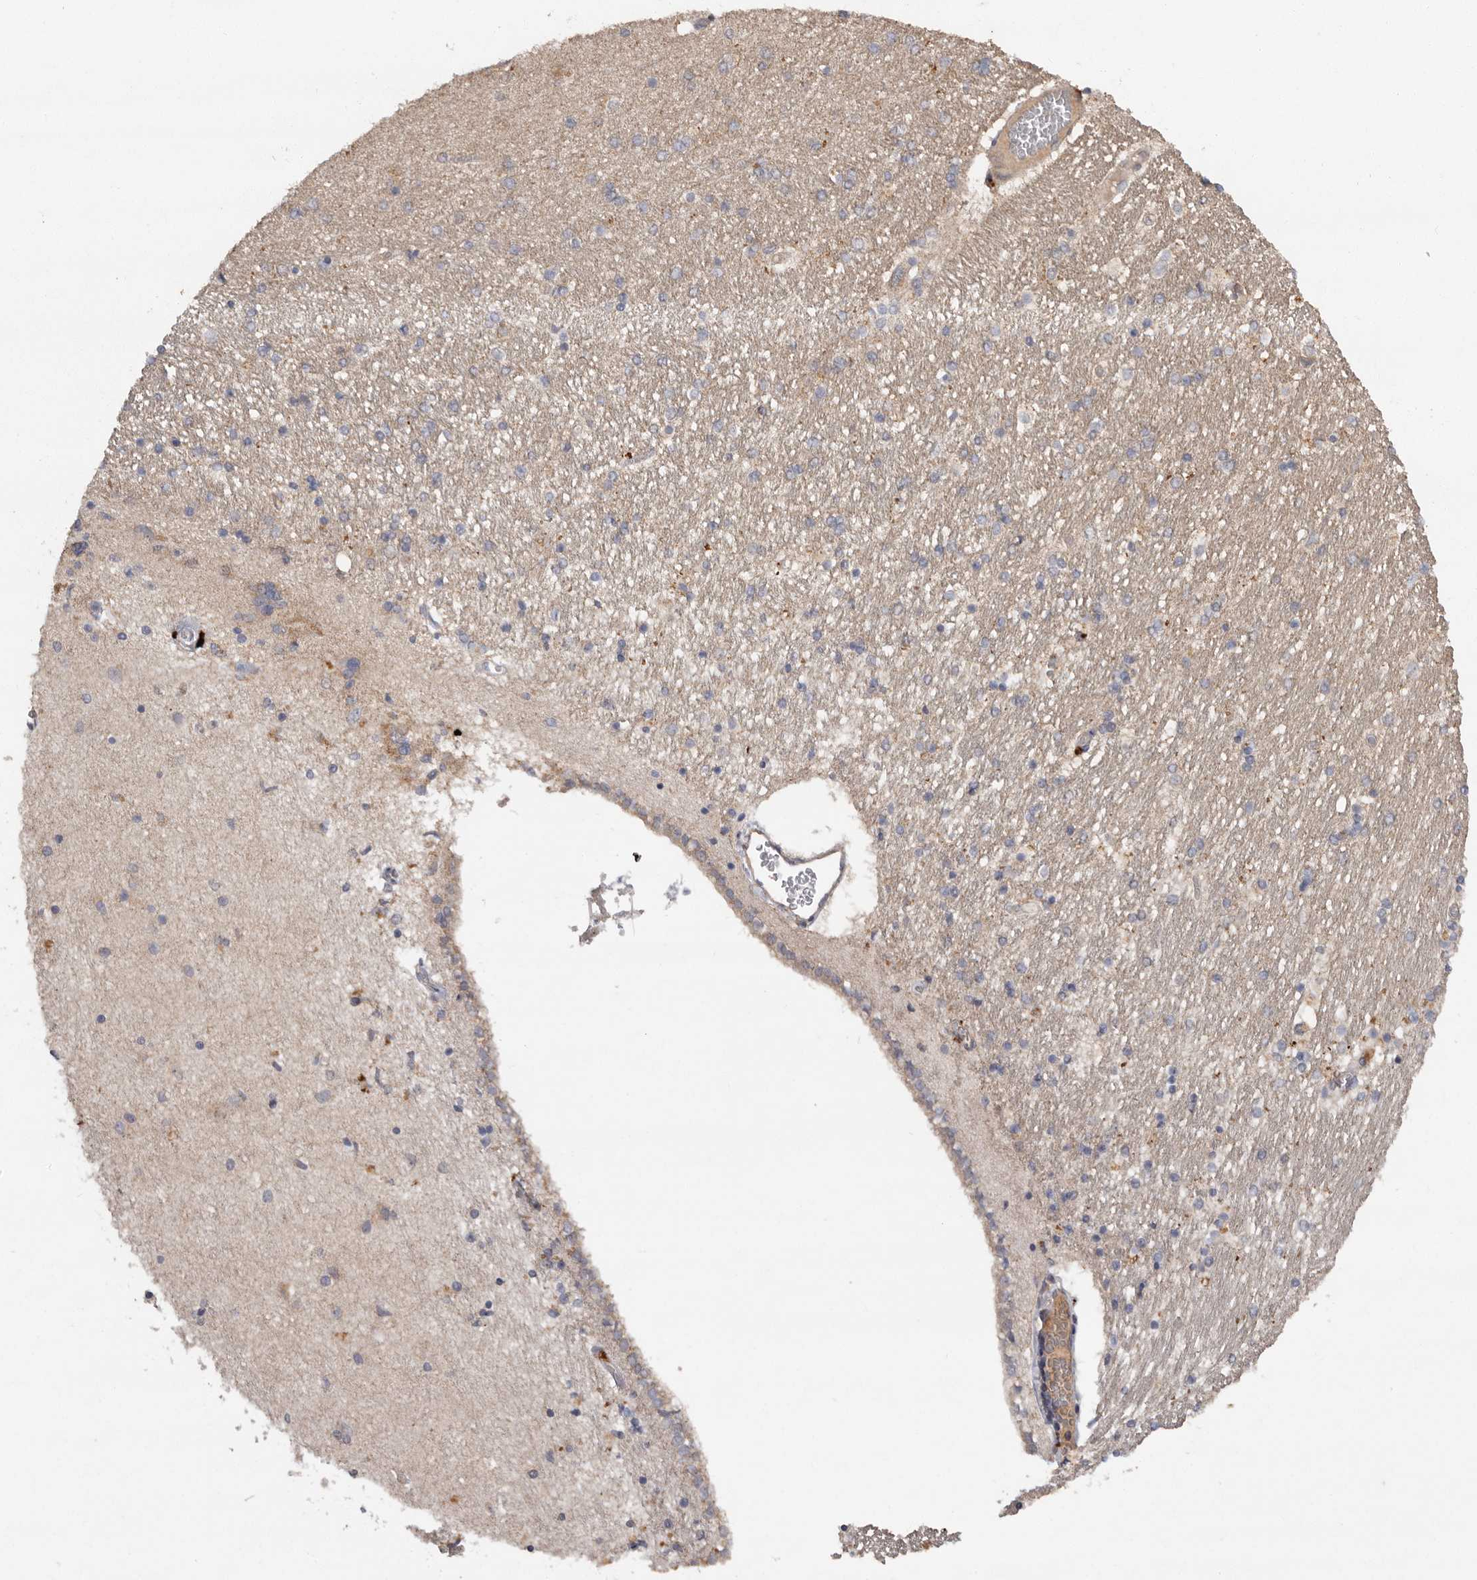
{"staining": {"intensity": "moderate", "quantity": "<25%", "location": "cytoplasmic/membranous"}, "tissue": "hippocampus", "cell_type": "Glial cells", "image_type": "normal", "snomed": [{"axis": "morphology", "description": "Normal tissue, NOS"}, {"axis": "topography", "description": "Hippocampus"}], "caption": "Immunohistochemistry (DAB (3,3'-diaminobenzidine)) staining of normal human hippocampus reveals moderate cytoplasmic/membranous protein staining in about <25% of glial cells.", "gene": "RWDD1", "patient": {"sex": "female", "age": 54}}